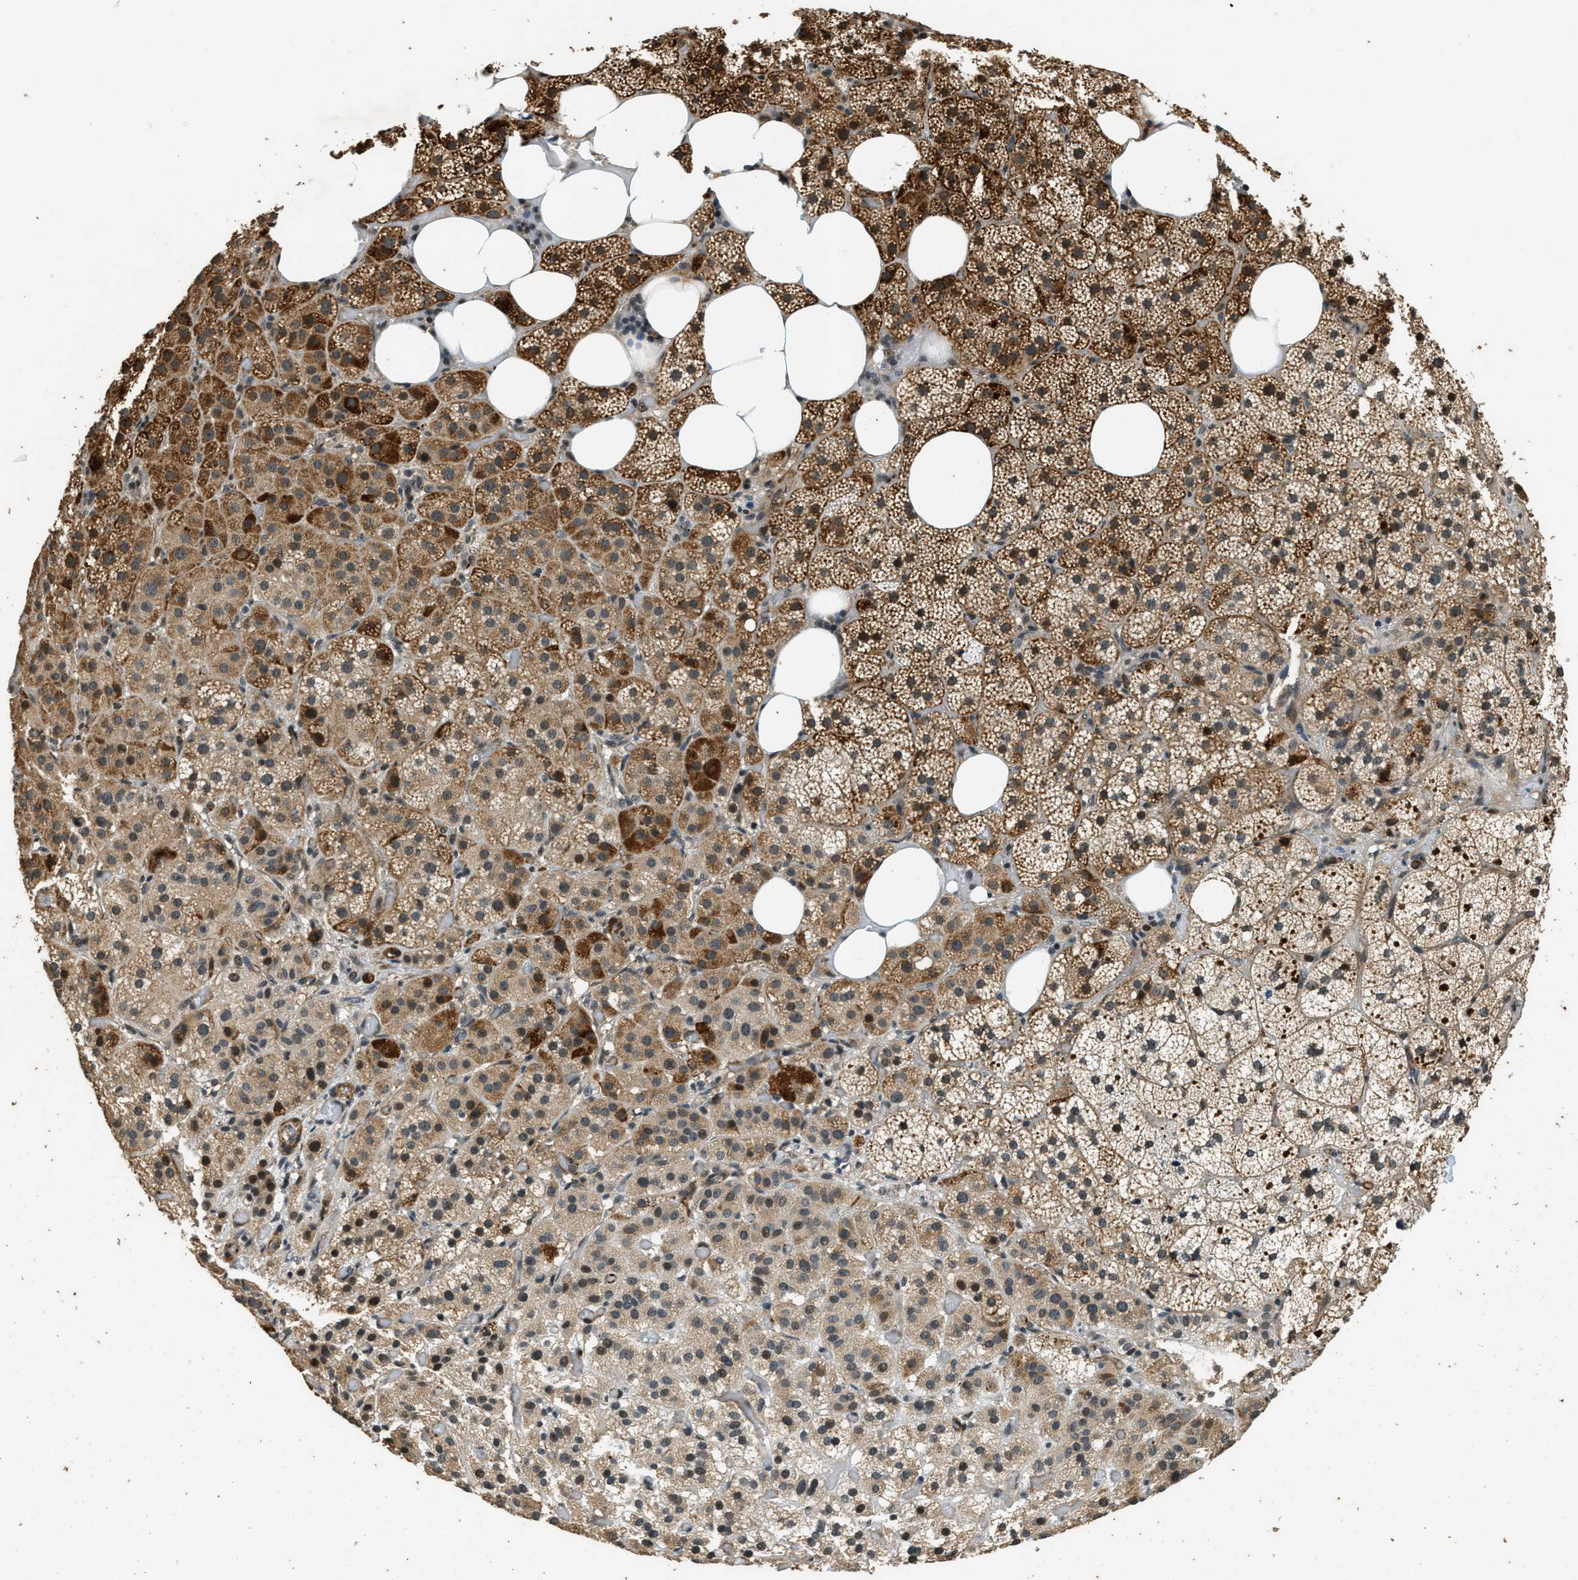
{"staining": {"intensity": "strong", "quantity": ">75%", "location": "cytoplasmic/membranous"}, "tissue": "adrenal gland", "cell_type": "Glandular cells", "image_type": "normal", "snomed": [{"axis": "morphology", "description": "Normal tissue, NOS"}, {"axis": "topography", "description": "Adrenal gland"}], "caption": "Immunohistochemical staining of unremarkable adrenal gland displays strong cytoplasmic/membranous protein positivity in approximately >75% of glandular cells.", "gene": "MED21", "patient": {"sex": "female", "age": 59}}